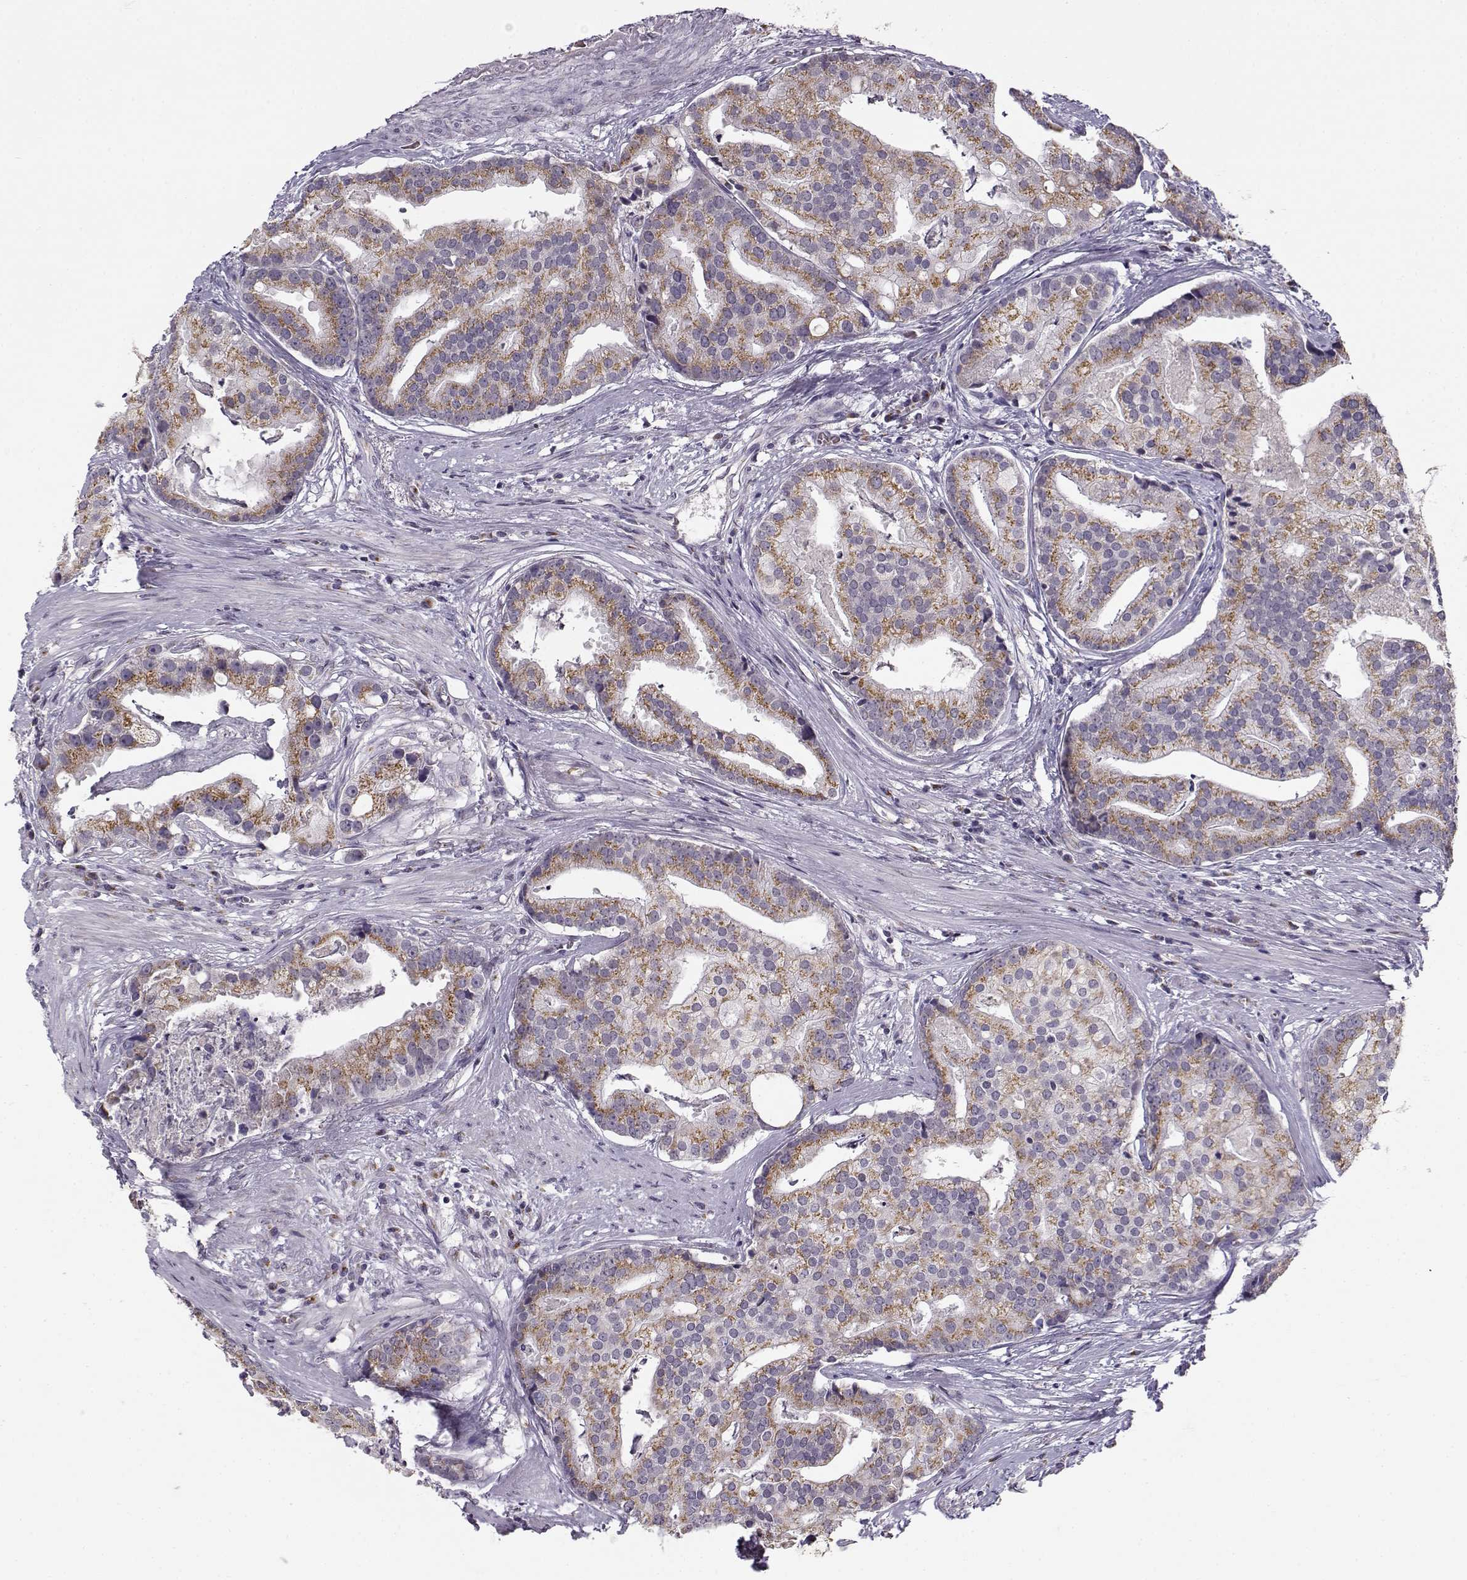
{"staining": {"intensity": "moderate", "quantity": ">75%", "location": "cytoplasmic/membranous"}, "tissue": "prostate cancer", "cell_type": "Tumor cells", "image_type": "cancer", "snomed": [{"axis": "morphology", "description": "Adenocarcinoma, NOS"}, {"axis": "topography", "description": "Prostate and seminal vesicle, NOS"}, {"axis": "topography", "description": "Prostate"}], "caption": "Tumor cells display moderate cytoplasmic/membranous staining in approximately >75% of cells in prostate cancer.", "gene": "SLC4A5", "patient": {"sex": "male", "age": 44}}